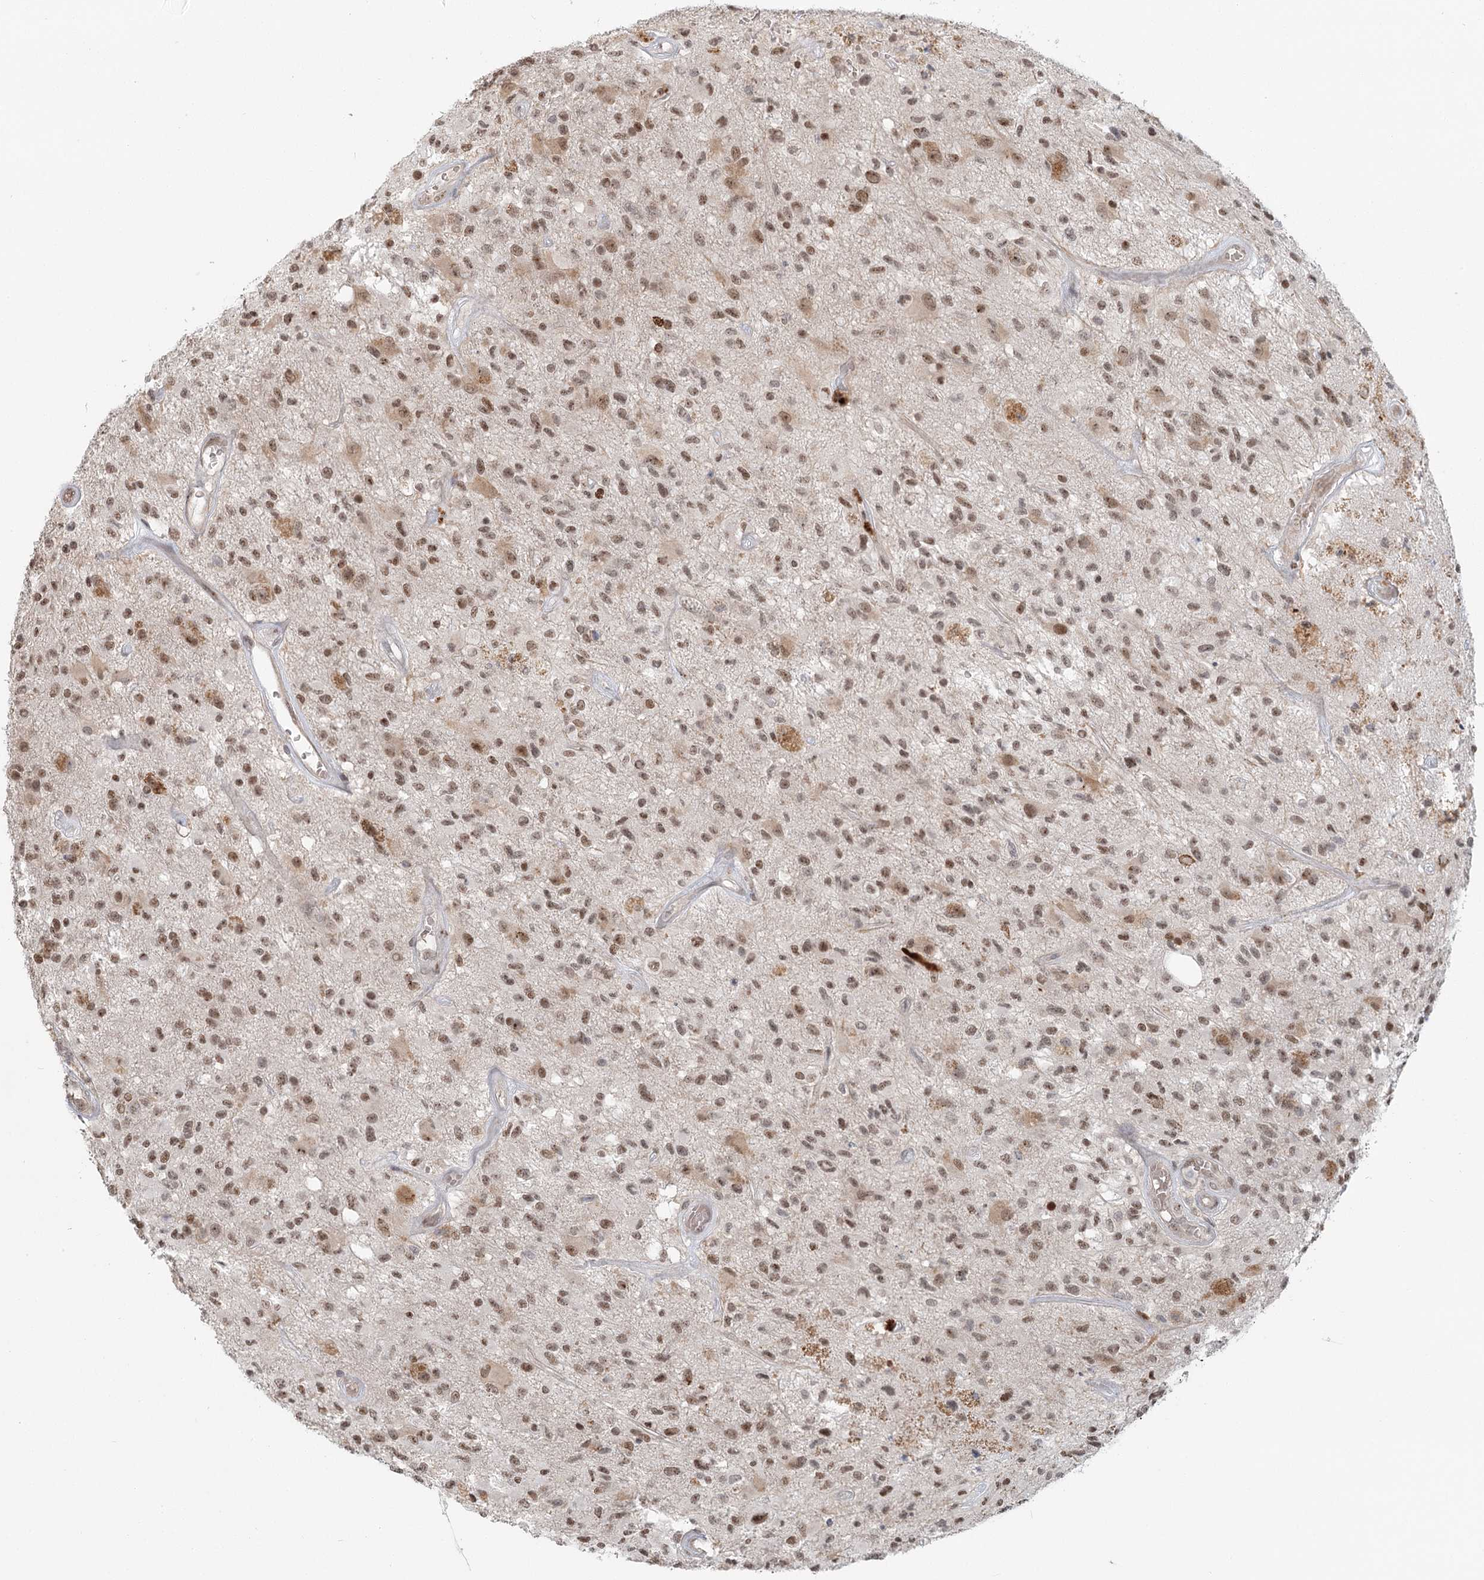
{"staining": {"intensity": "moderate", "quantity": ">75%", "location": "nuclear"}, "tissue": "glioma", "cell_type": "Tumor cells", "image_type": "cancer", "snomed": [{"axis": "morphology", "description": "Glioma, malignant, High grade"}, {"axis": "morphology", "description": "Glioblastoma, NOS"}, {"axis": "topography", "description": "Brain"}], "caption": "About >75% of tumor cells in human glioblastoma show moderate nuclear protein expression as visualized by brown immunohistochemical staining.", "gene": "R3HCC1L", "patient": {"sex": "male", "age": 60}}